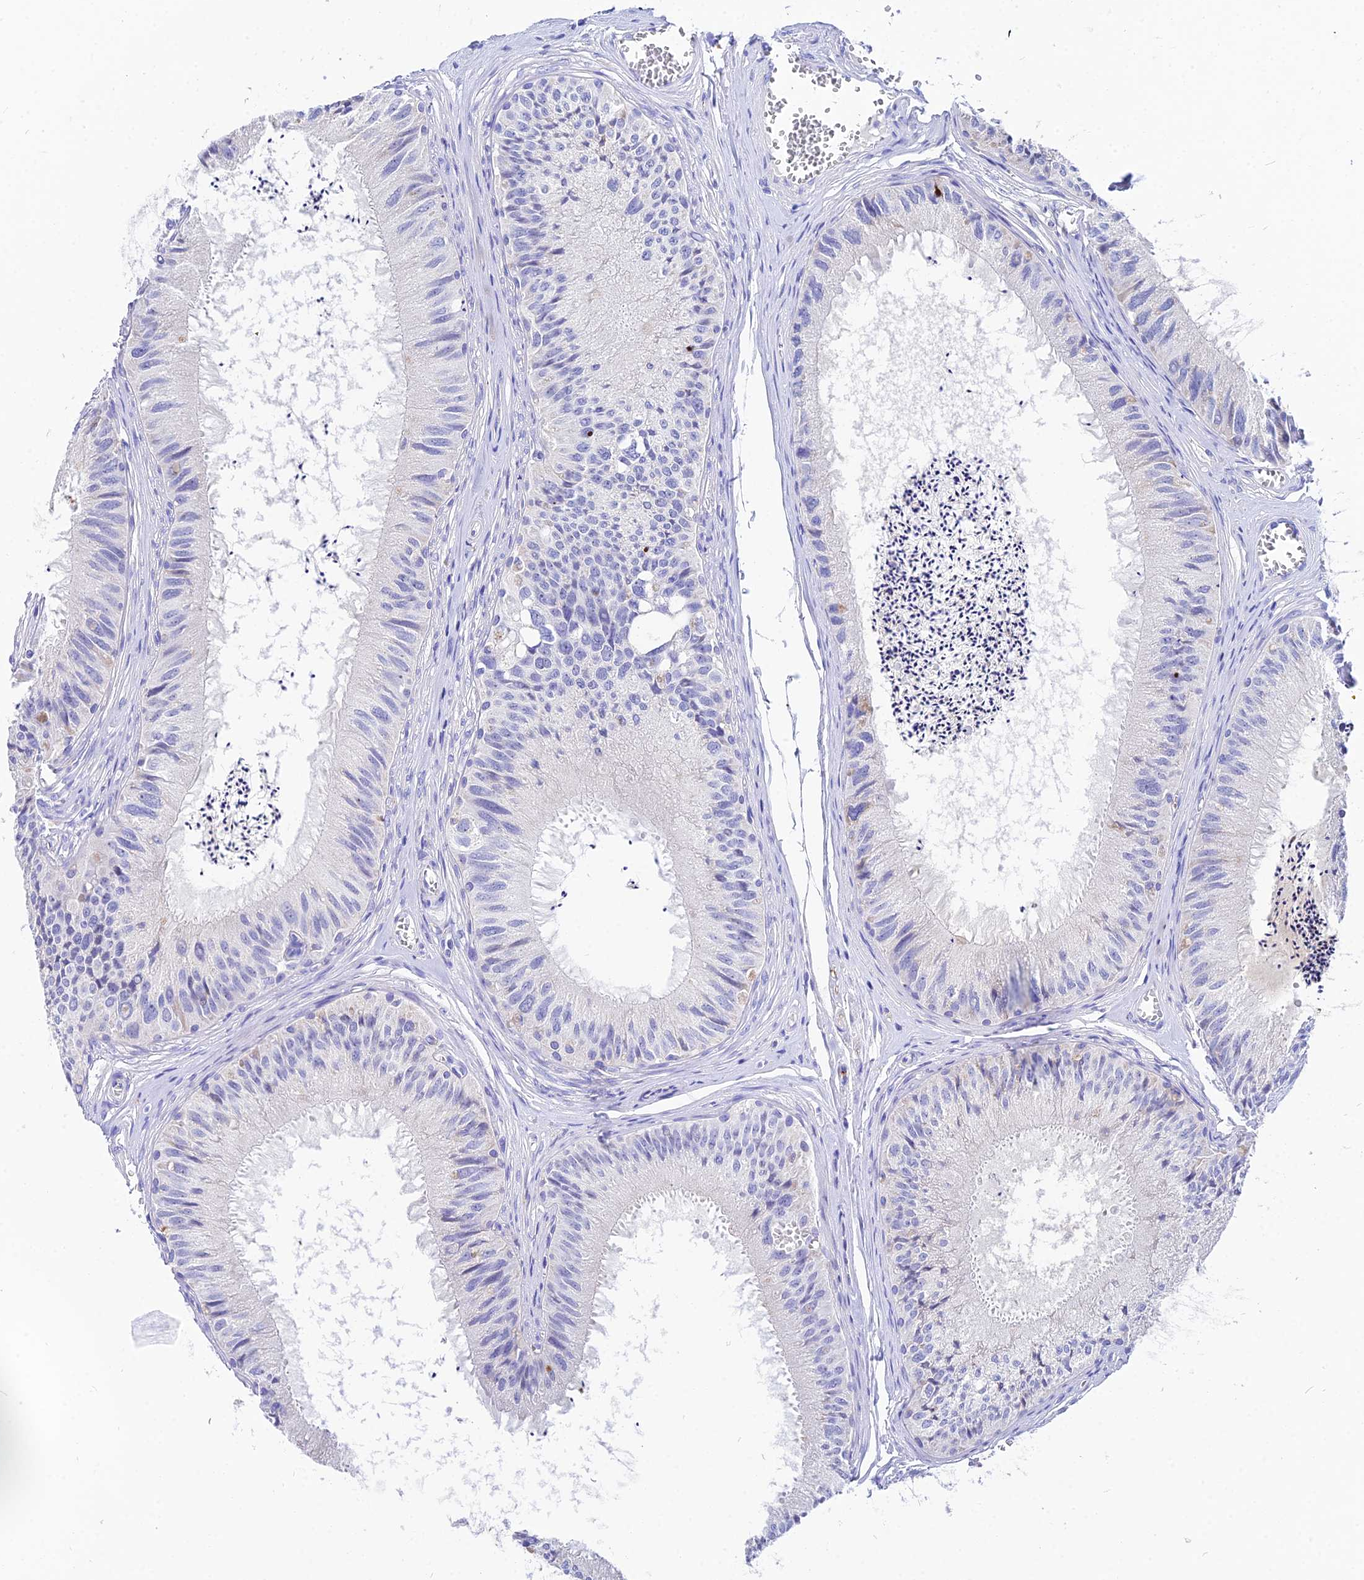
{"staining": {"intensity": "weak", "quantity": "25%-75%", "location": "cytoplasmic/membranous"}, "tissue": "epididymis", "cell_type": "Glandular cells", "image_type": "normal", "snomed": [{"axis": "morphology", "description": "Normal tissue, NOS"}, {"axis": "topography", "description": "Epididymis"}], "caption": "Immunohistochemical staining of benign epididymis displays weak cytoplasmic/membranous protein staining in approximately 25%-75% of glandular cells. The protein is shown in brown color, while the nuclei are stained blue.", "gene": "CEP41", "patient": {"sex": "male", "age": 79}}